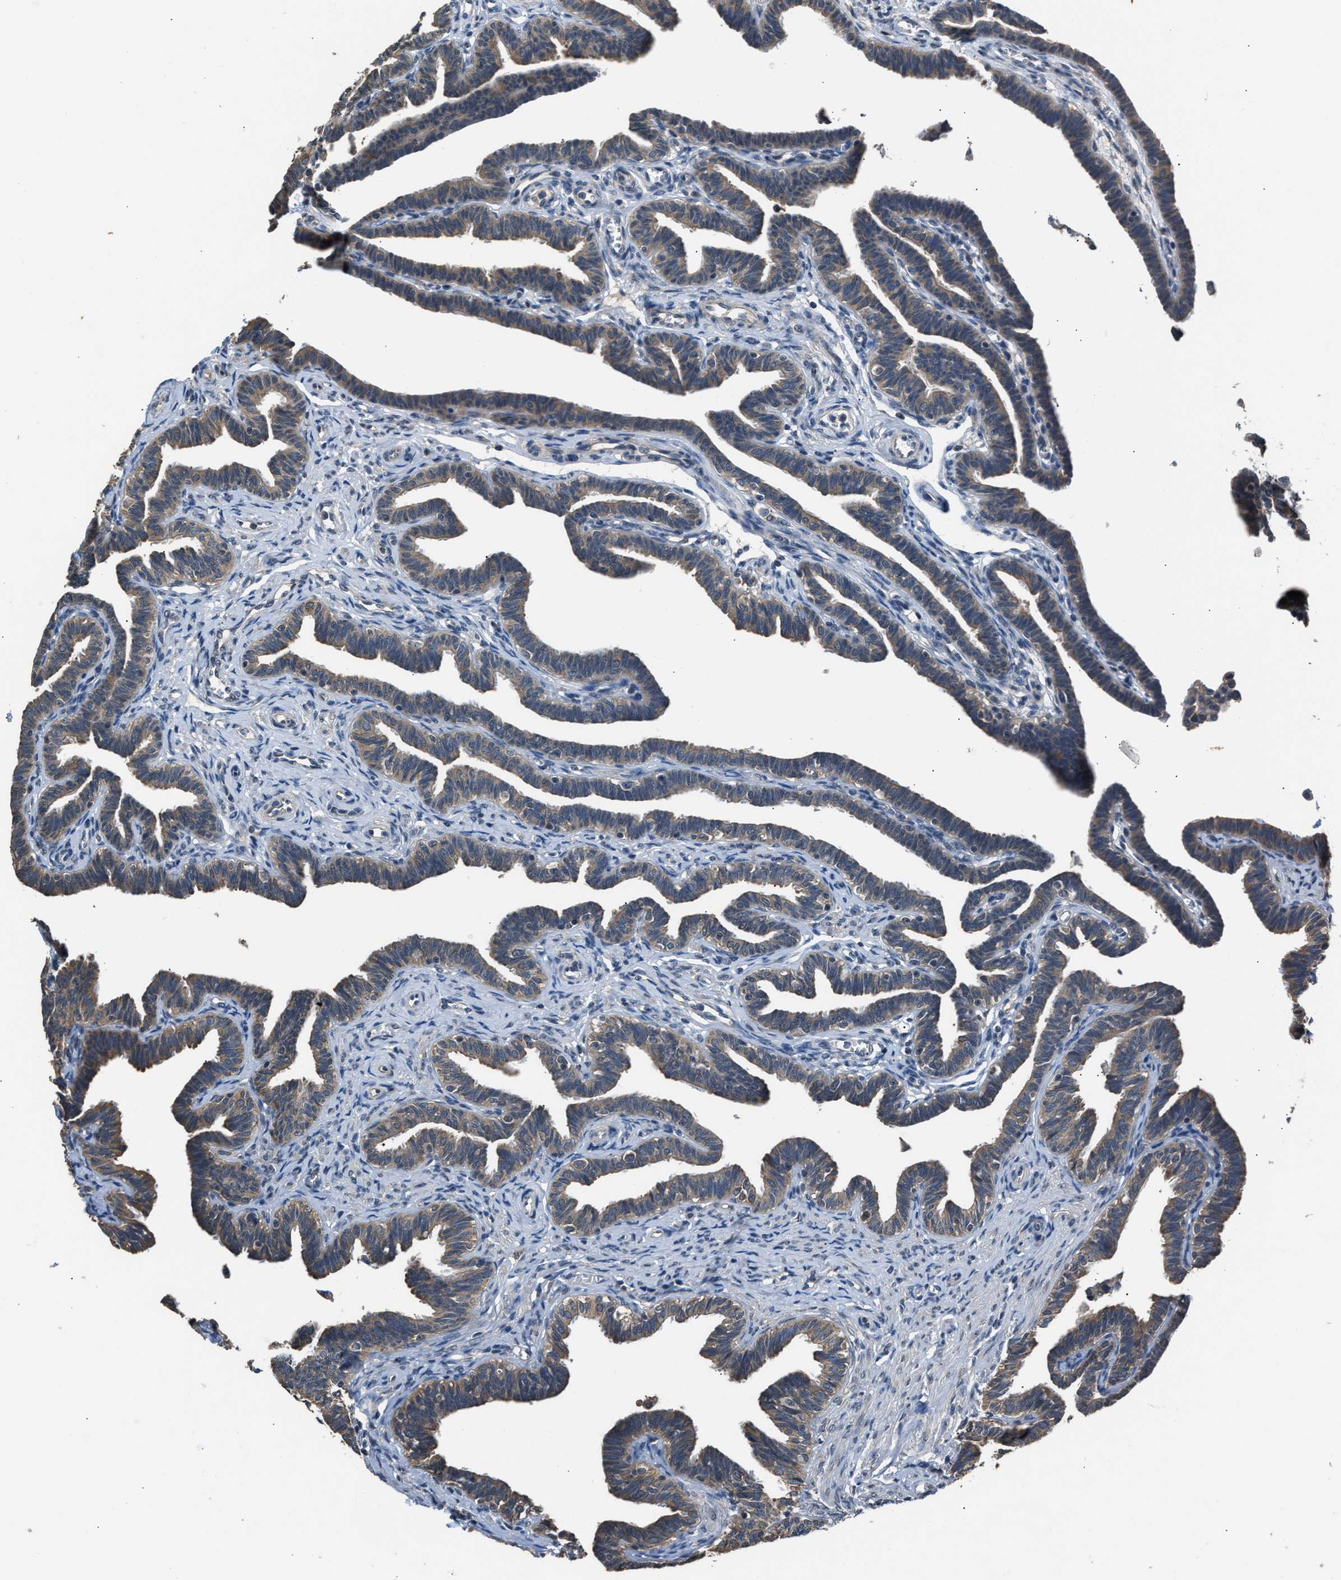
{"staining": {"intensity": "weak", "quantity": ">75%", "location": "cytoplasmic/membranous"}, "tissue": "fallopian tube", "cell_type": "Glandular cells", "image_type": "normal", "snomed": [{"axis": "morphology", "description": "Normal tissue, NOS"}, {"axis": "topography", "description": "Fallopian tube"}, {"axis": "topography", "description": "Ovary"}], "caption": "A brown stain labels weak cytoplasmic/membranous expression of a protein in glandular cells of normal fallopian tube. Immunohistochemistry stains the protein in brown and the nuclei are stained blue.", "gene": "ABCC9", "patient": {"sex": "female", "age": 23}}